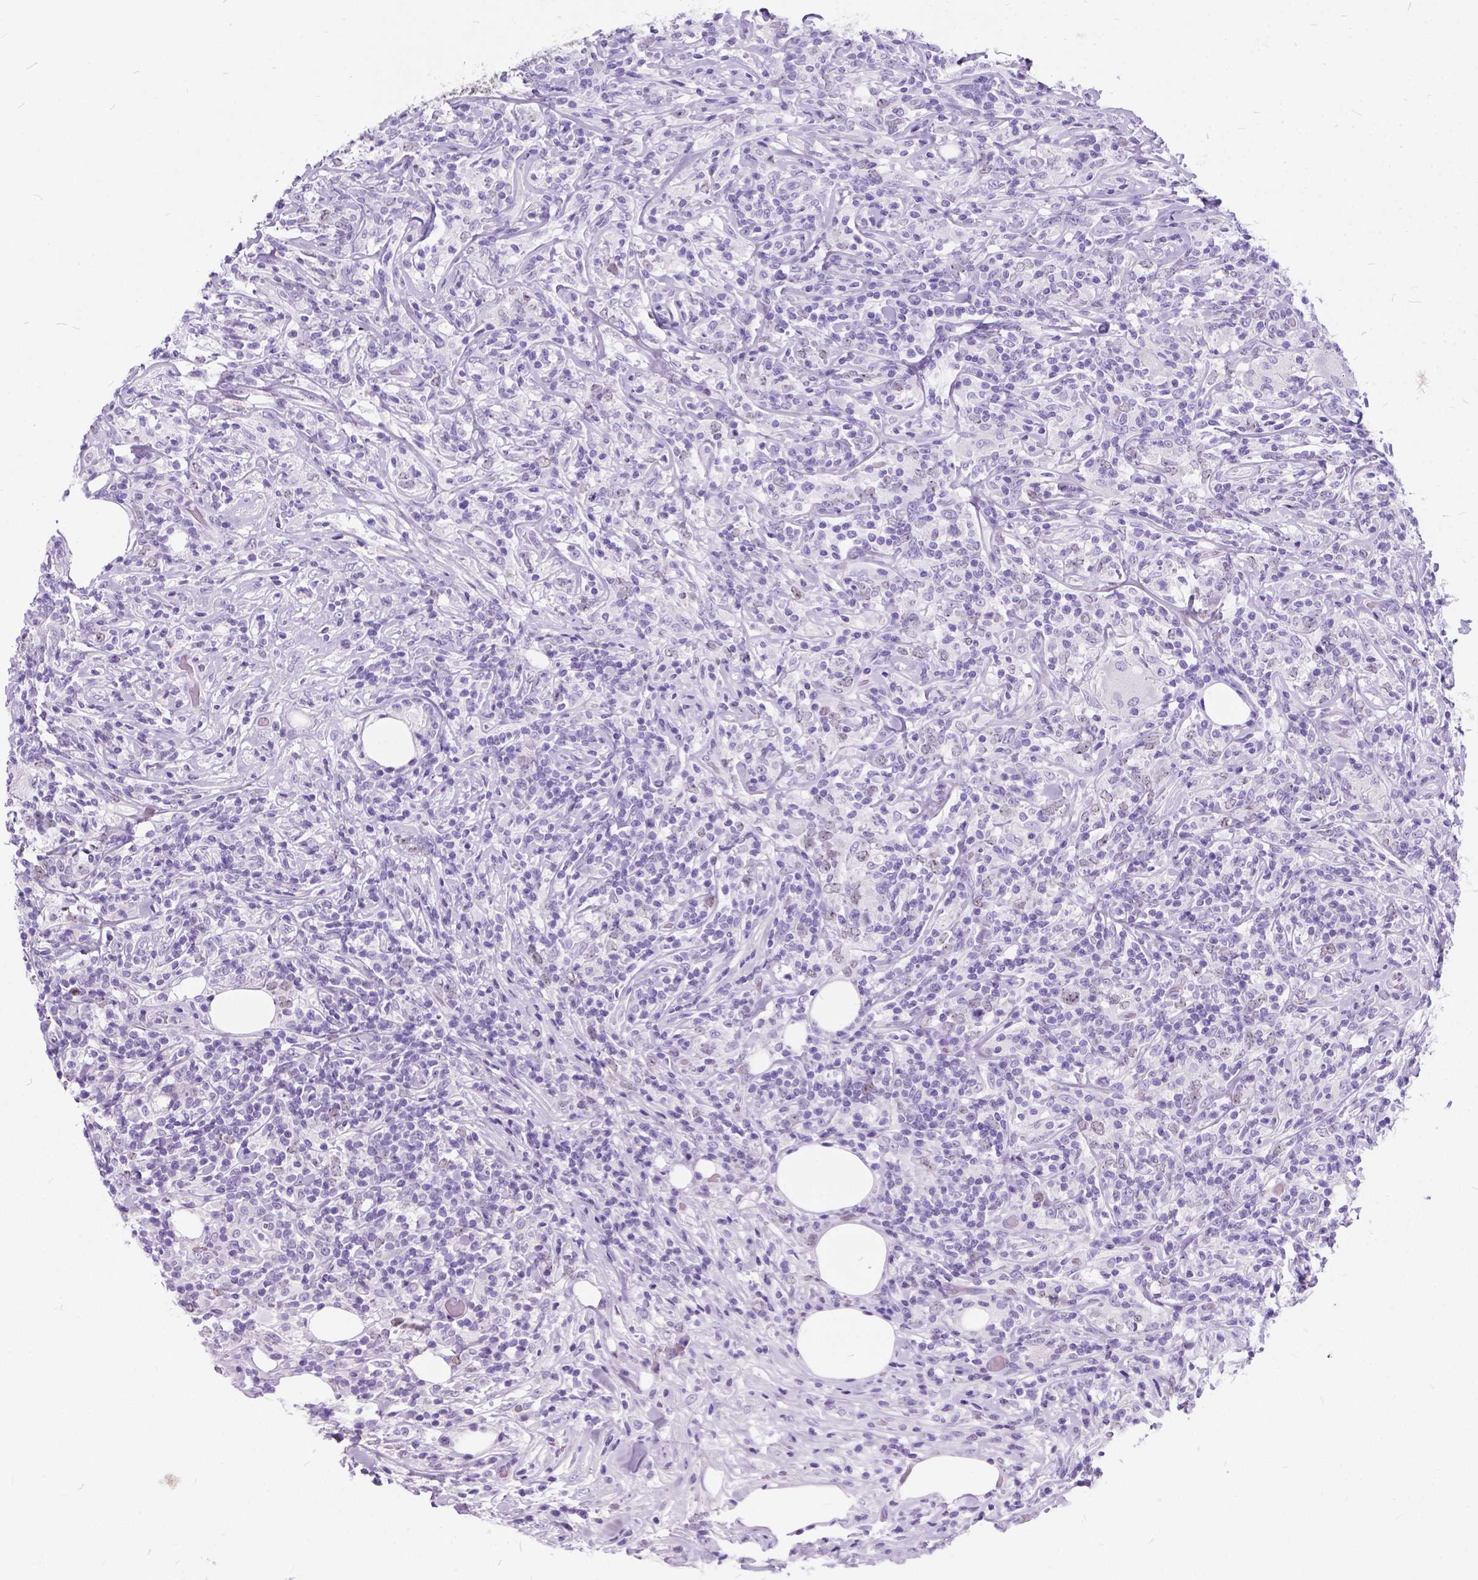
{"staining": {"intensity": "negative", "quantity": "none", "location": "none"}, "tissue": "lymphoma", "cell_type": "Tumor cells", "image_type": "cancer", "snomed": [{"axis": "morphology", "description": "Malignant lymphoma, non-Hodgkin's type, High grade"}, {"axis": "topography", "description": "Lymph node"}], "caption": "A histopathology image of human high-grade malignant lymphoma, non-Hodgkin's type is negative for staining in tumor cells. (Stains: DAB IHC with hematoxylin counter stain, Microscopy: brightfield microscopy at high magnification).", "gene": "BSND", "patient": {"sex": "female", "age": 84}}